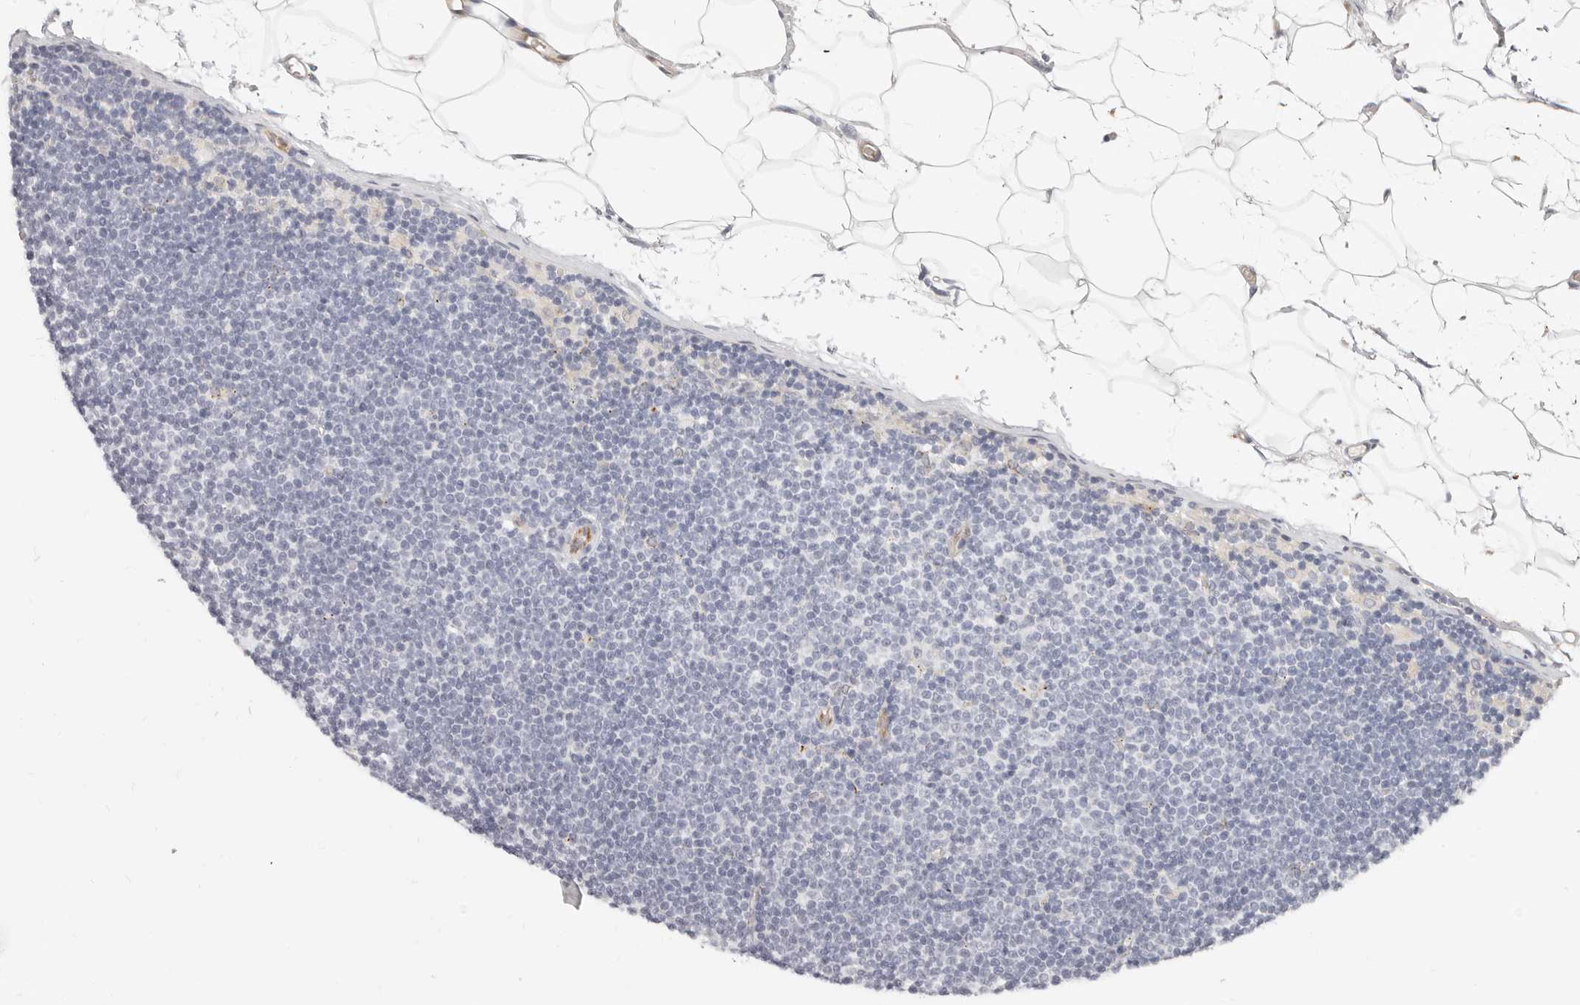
{"staining": {"intensity": "negative", "quantity": "none", "location": "none"}, "tissue": "lymphoma", "cell_type": "Tumor cells", "image_type": "cancer", "snomed": [{"axis": "morphology", "description": "Malignant lymphoma, non-Hodgkin's type, Low grade"}, {"axis": "topography", "description": "Lymph node"}], "caption": "DAB immunohistochemical staining of lymphoma demonstrates no significant positivity in tumor cells.", "gene": "ZRANB1", "patient": {"sex": "female", "age": 53}}